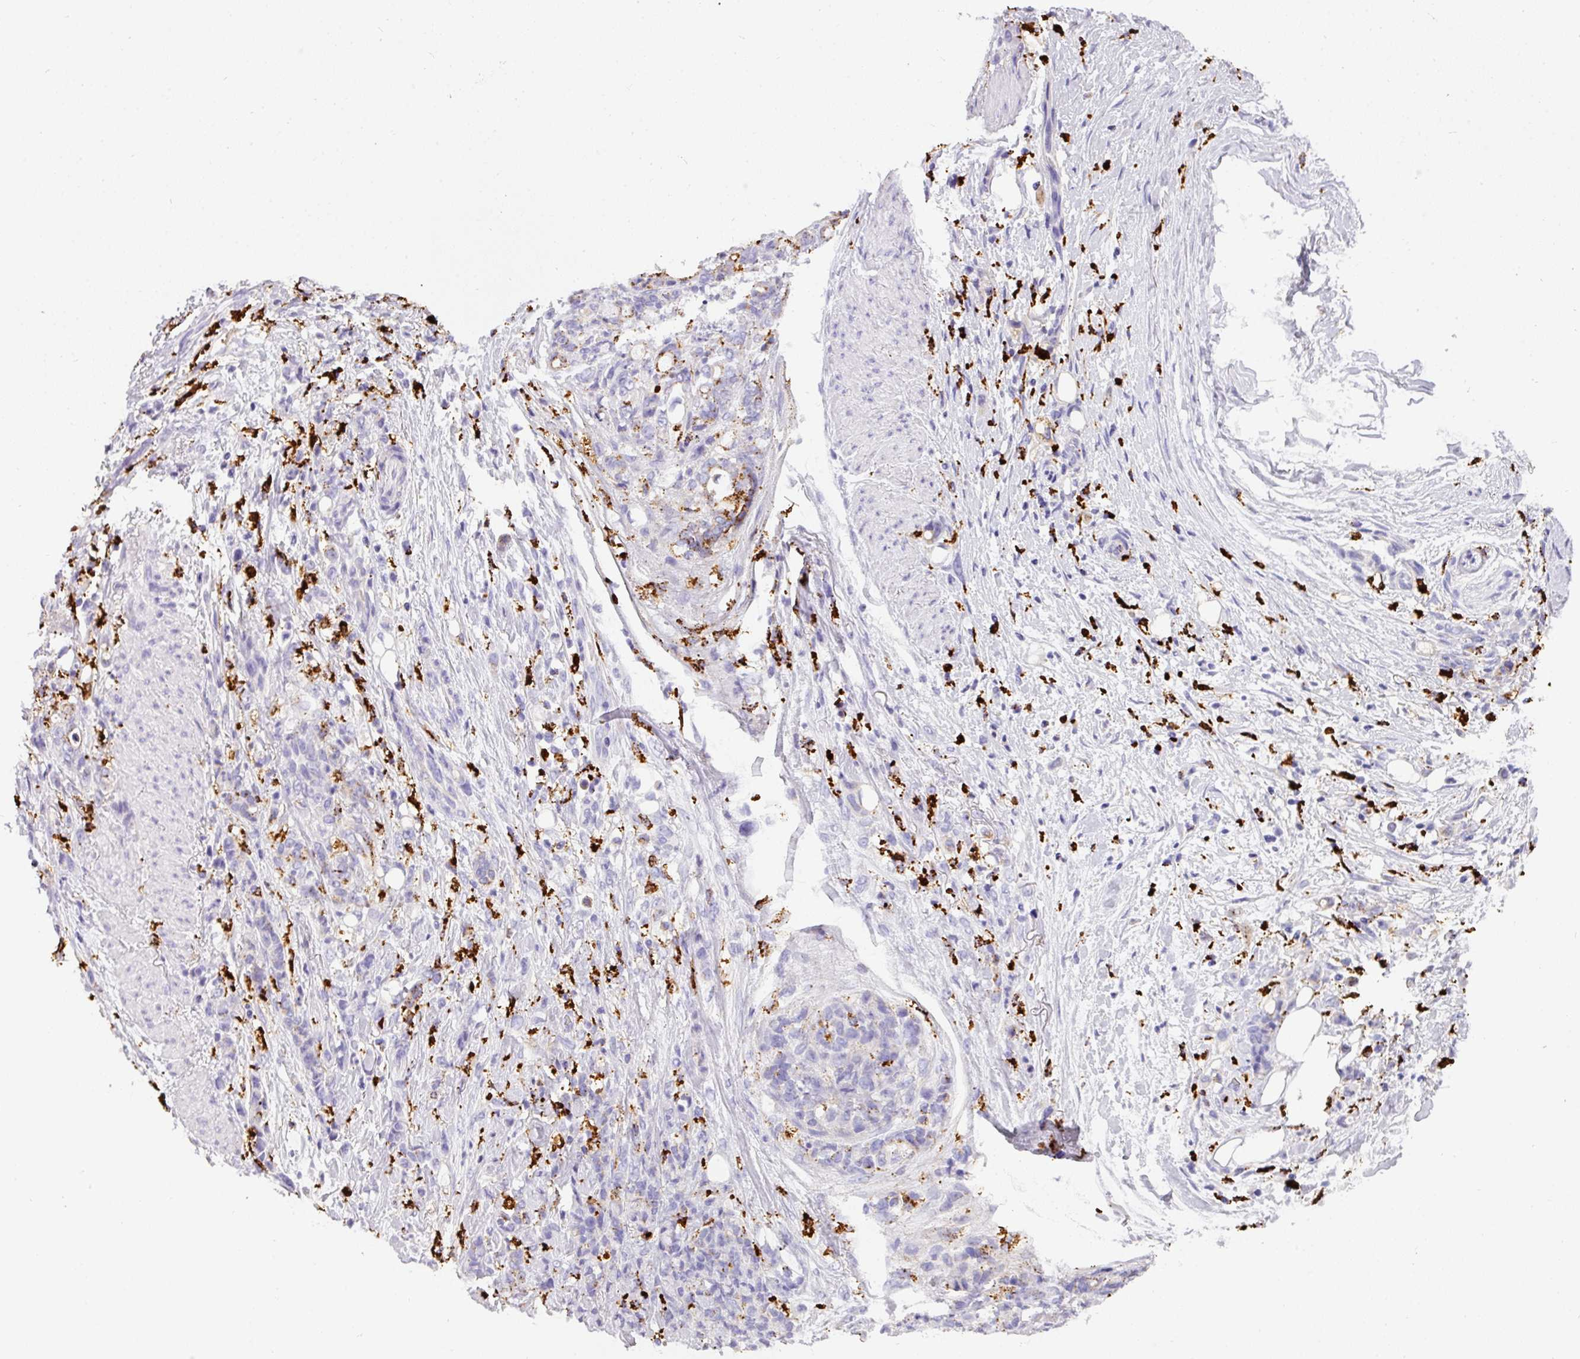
{"staining": {"intensity": "moderate", "quantity": "<25%", "location": "cytoplasmic/membranous"}, "tissue": "stomach cancer", "cell_type": "Tumor cells", "image_type": "cancer", "snomed": [{"axis": "morphology", "description": "Normal tissue, NOS"}, {"axis": "morphology", "description": "Adenocarcinoma, NOS"}, {"axis": "topography", "description": "Stomach"}], "caption": "Immunohistochemical staining of human stomach adenocarcinoma displays moderate cytoplasmic/membranous protein expression in about <25% of tumor cells. (DAB (3,3'-diaminobenzidine) IHC, brown staining for protein, blue staining for nuclei).", "gene": "MMACHC", "patient": {"sex": "female", "age": 79}}